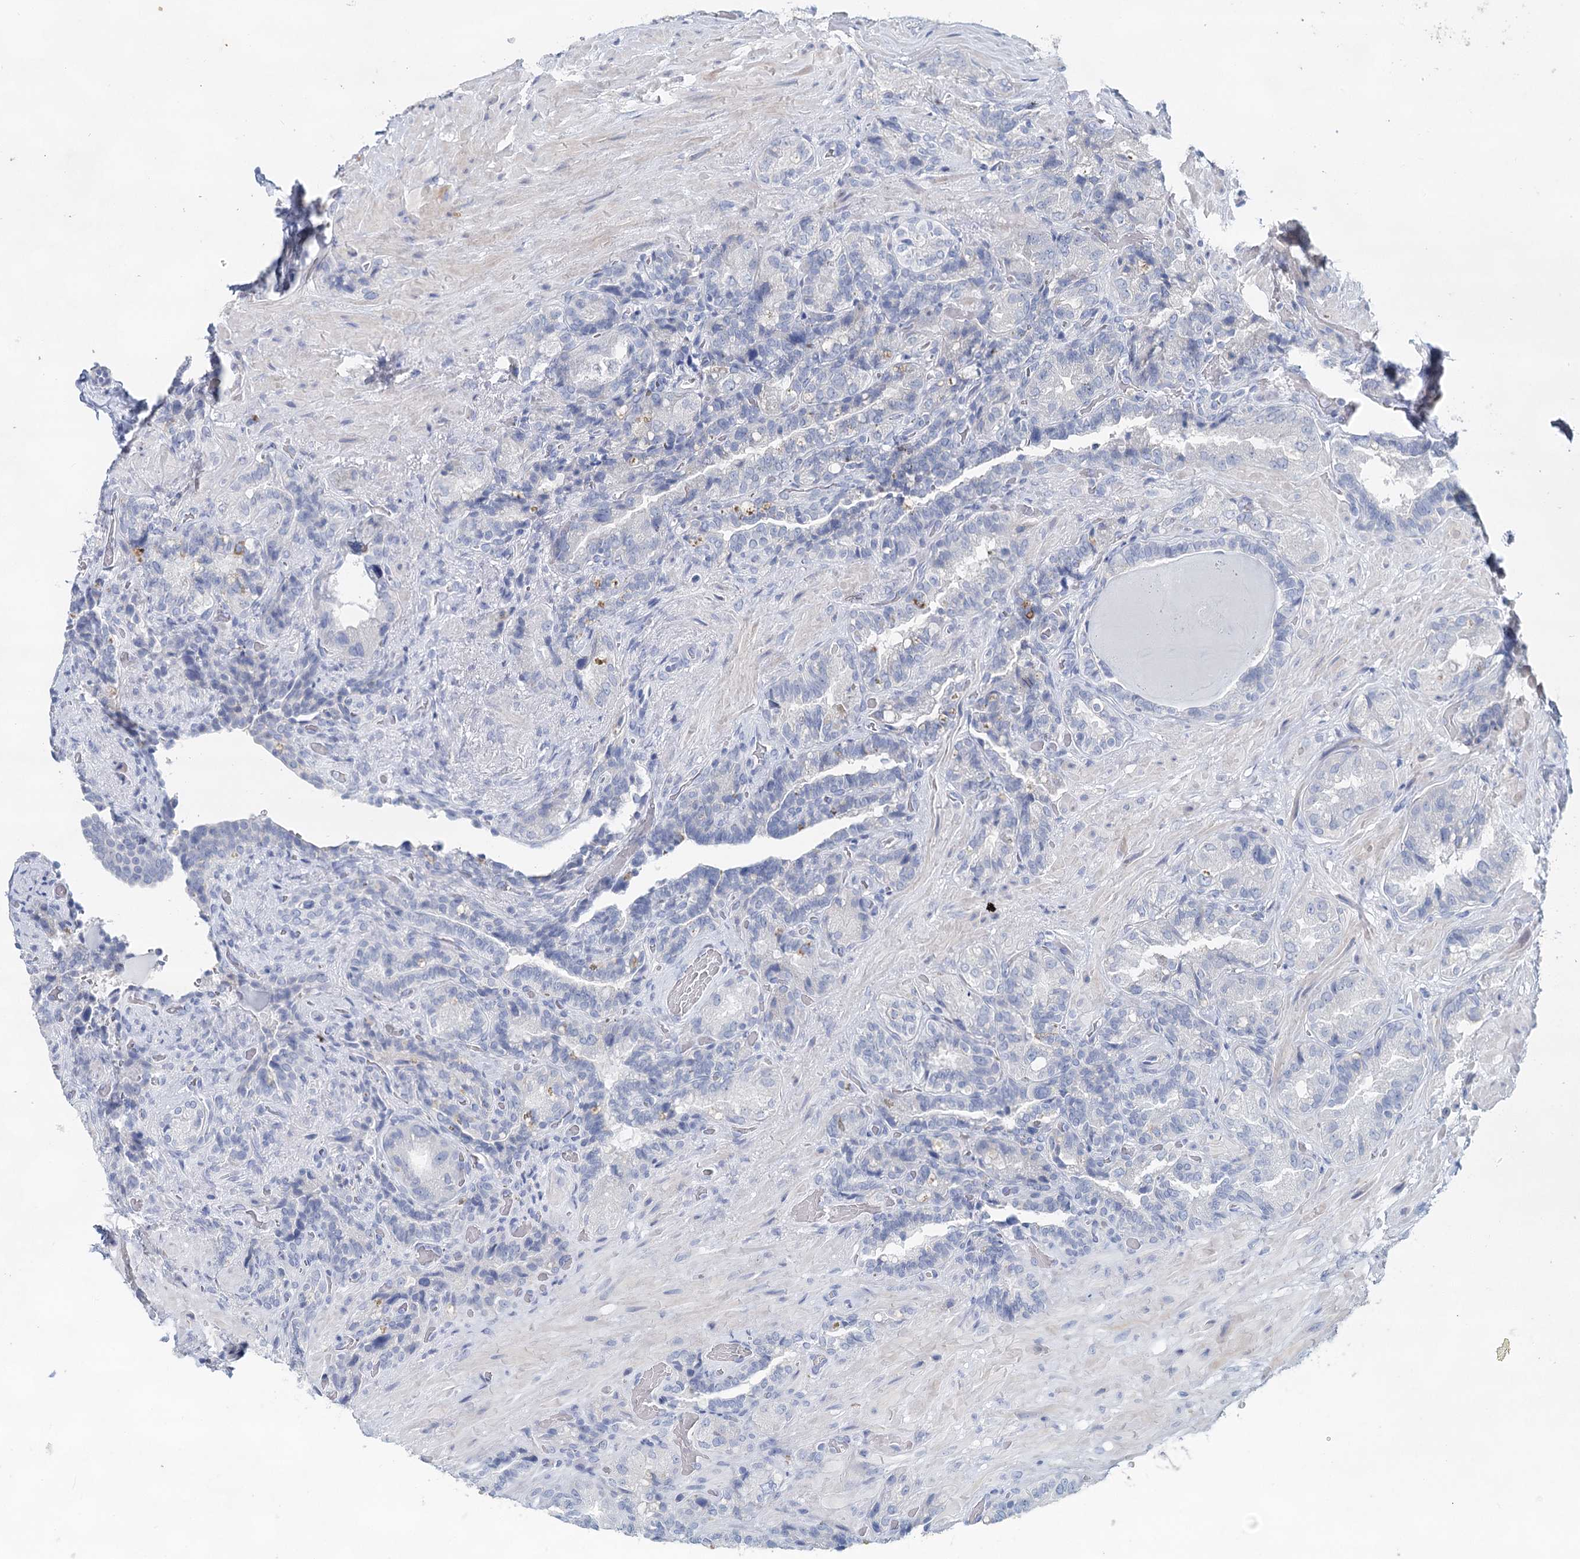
{"staining": {"intensity": "negative", "quantity": "none", "location": "none"}, "tissue": "seminal vesicle", "cell_type": "Glandular cells", "image_type": "normal", "snomed": [{"axis": "morphology", "description": "Normal tissue, NOS"}, {"axis": "topography", "description": "Prostate and seminal vesicle, NOS"}, {"axis": "topography", "description": "Prostate"}, {"axis": "topography", "description": "Seminal veicle"}], "caption": "Glandular cells are negative for protein expression in unremarkable human seminal vesicle.", "gene": "MYL6B", "patient": {"sex": "male", "age": 67}}